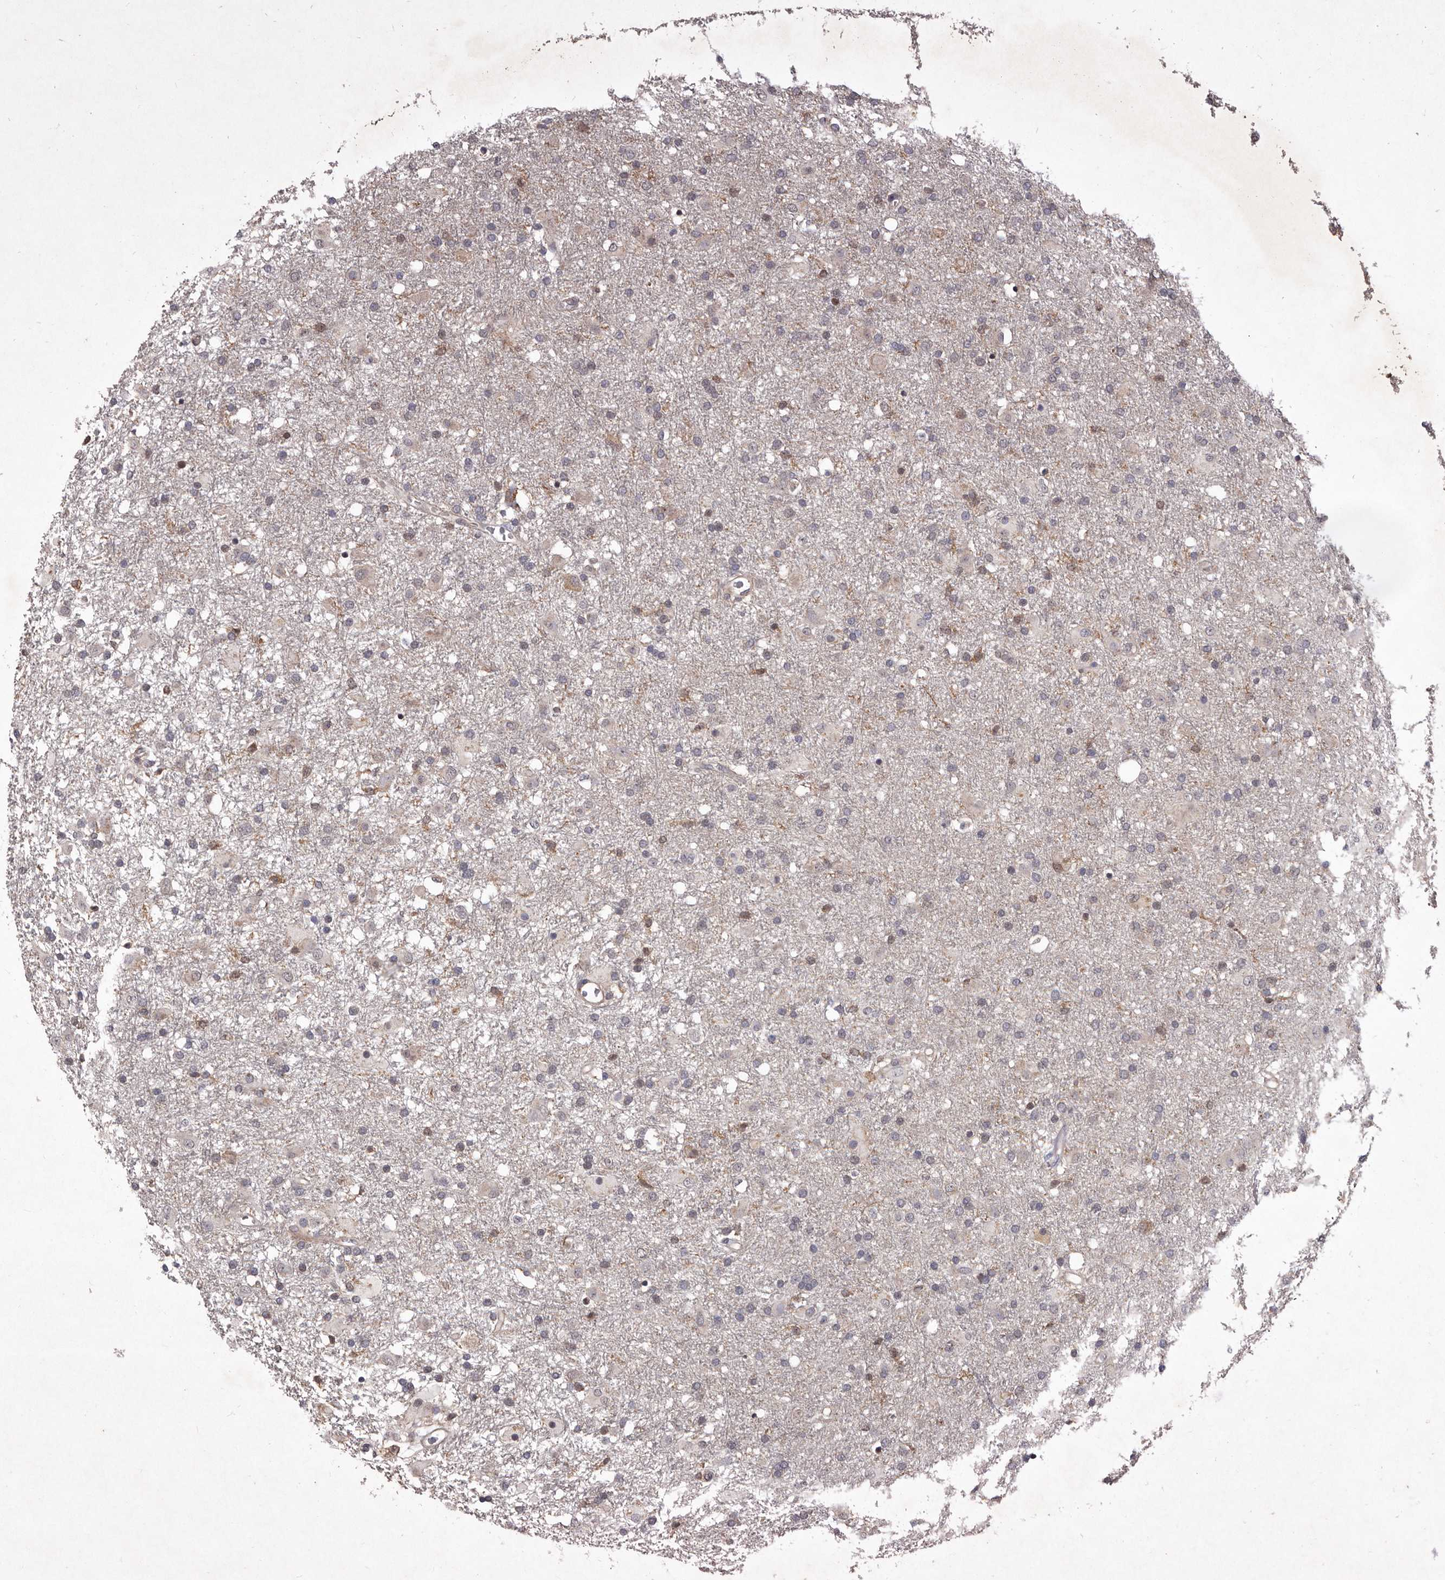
{"staining": {"intensity": "weak", "quantity": "<25%", "location": "cytoplasmic/membranous"}, "tissue": "glioma", "cell_type": "Tumor cells", "image_type": "cancer", "snomed": [{"axis": "morphology", "description": "Glioma, malignant, Low grade"}, {"axis": "topography", "description": "Brain"}], "caption": "Tumor cells are negative for brown protein staining in malignant glioma (low-grade). (IHC, brightfield microscopy, high magnification).", "gene": "RRM2B", "patient": {"sex": "male", "age": 65}}